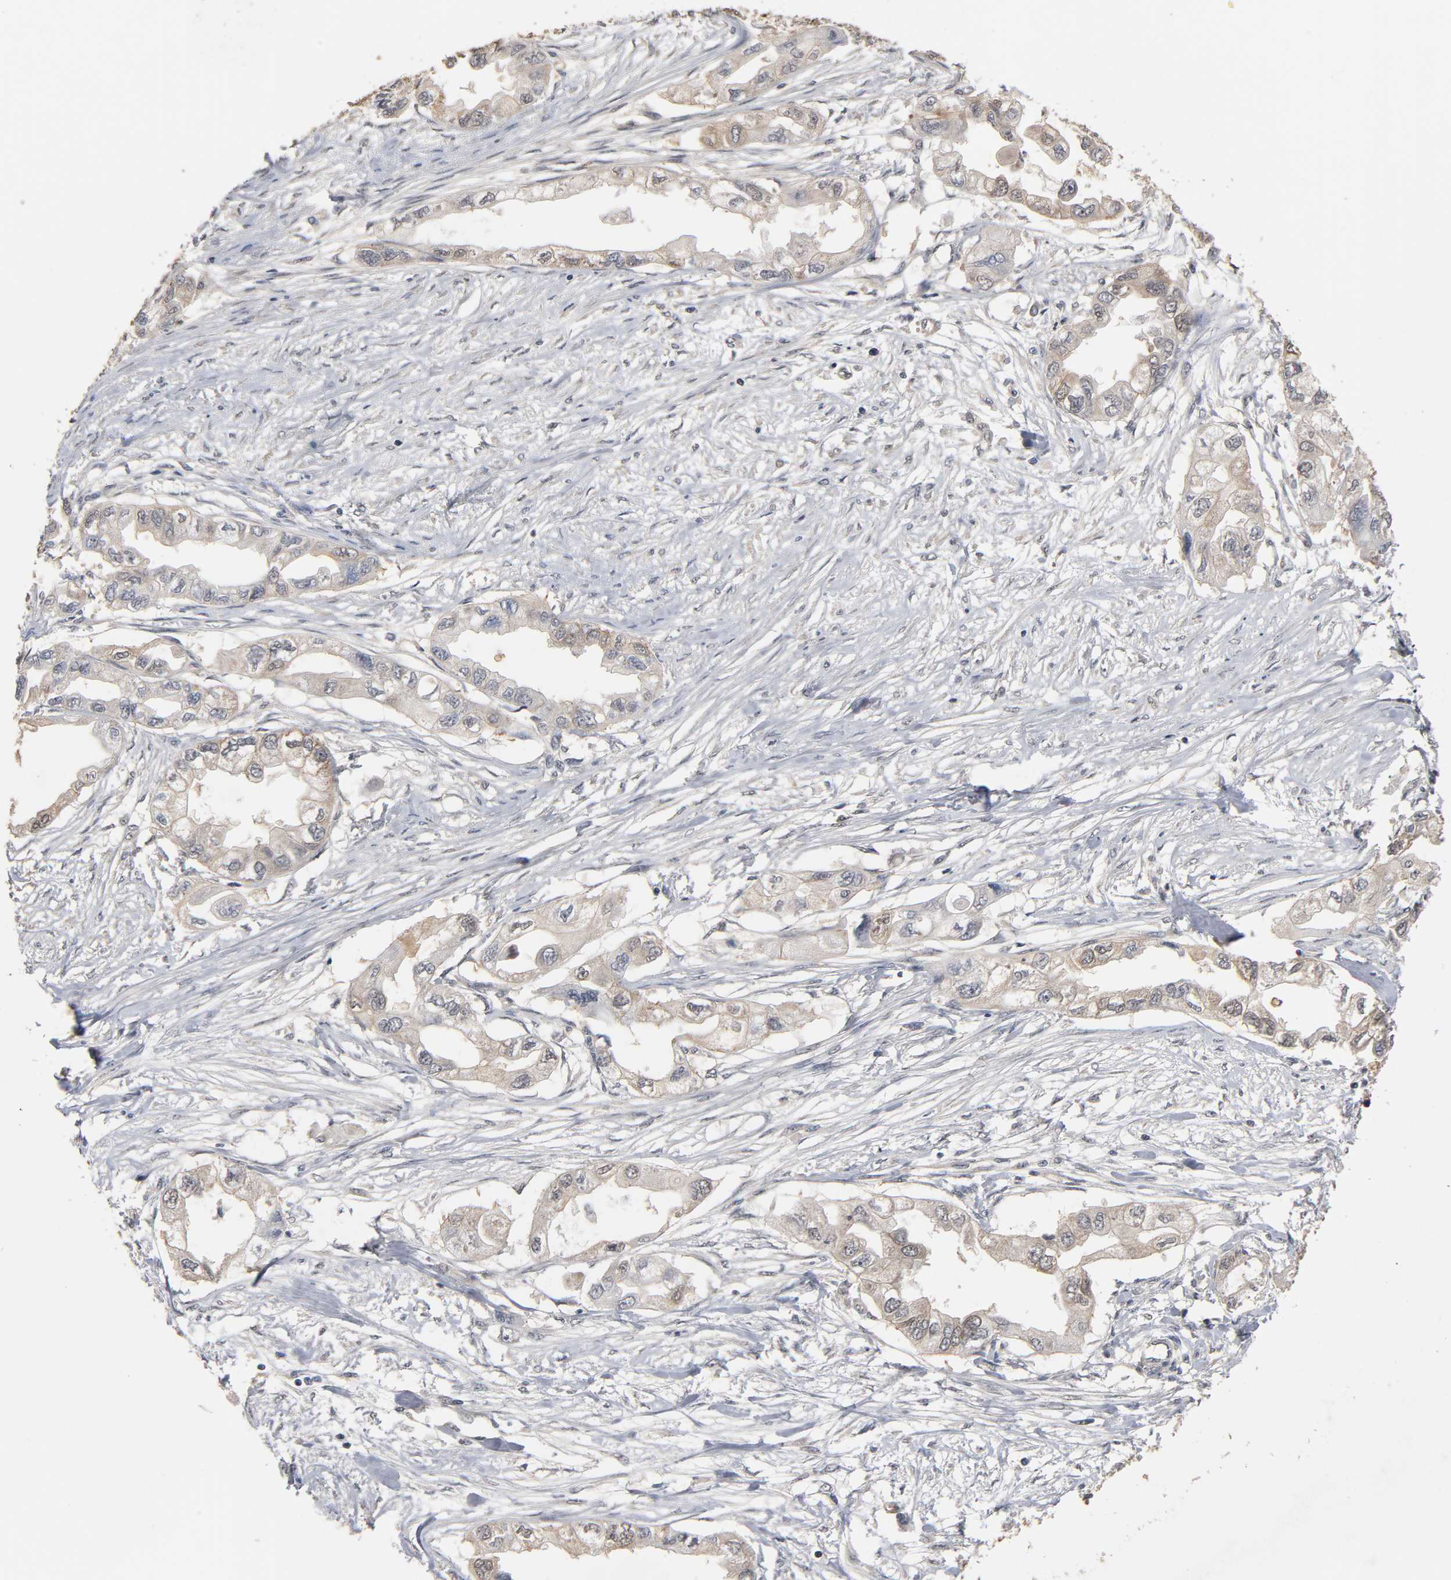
{"staining": {"intensity": "moderate", "quantity": ">75%", "location": "cytoplasmic/membranous"}, "tissue": "endometrial cancer", "cell_type": "Tumor cells", "image_type": "cancer", "snomed": [{"axis": "morphology", "description": "Adenocarcinoma, NOS"}, {"axis": "topography", "description": "Endometrium"}], "caption": "Immunohistochemistry (IHC) image of neoplastic tissue: endometrial adenocarcinoma stained using immunohistochemistry (IHC) shows medium levels of moderate protein expression localized specifically in the cytoplasmic/membranous of tumor cells, appearing as a cytoplasmic/membranous brown color.", "gene": "HTR1E", "patient": {"sex": "female", "age": 67}}